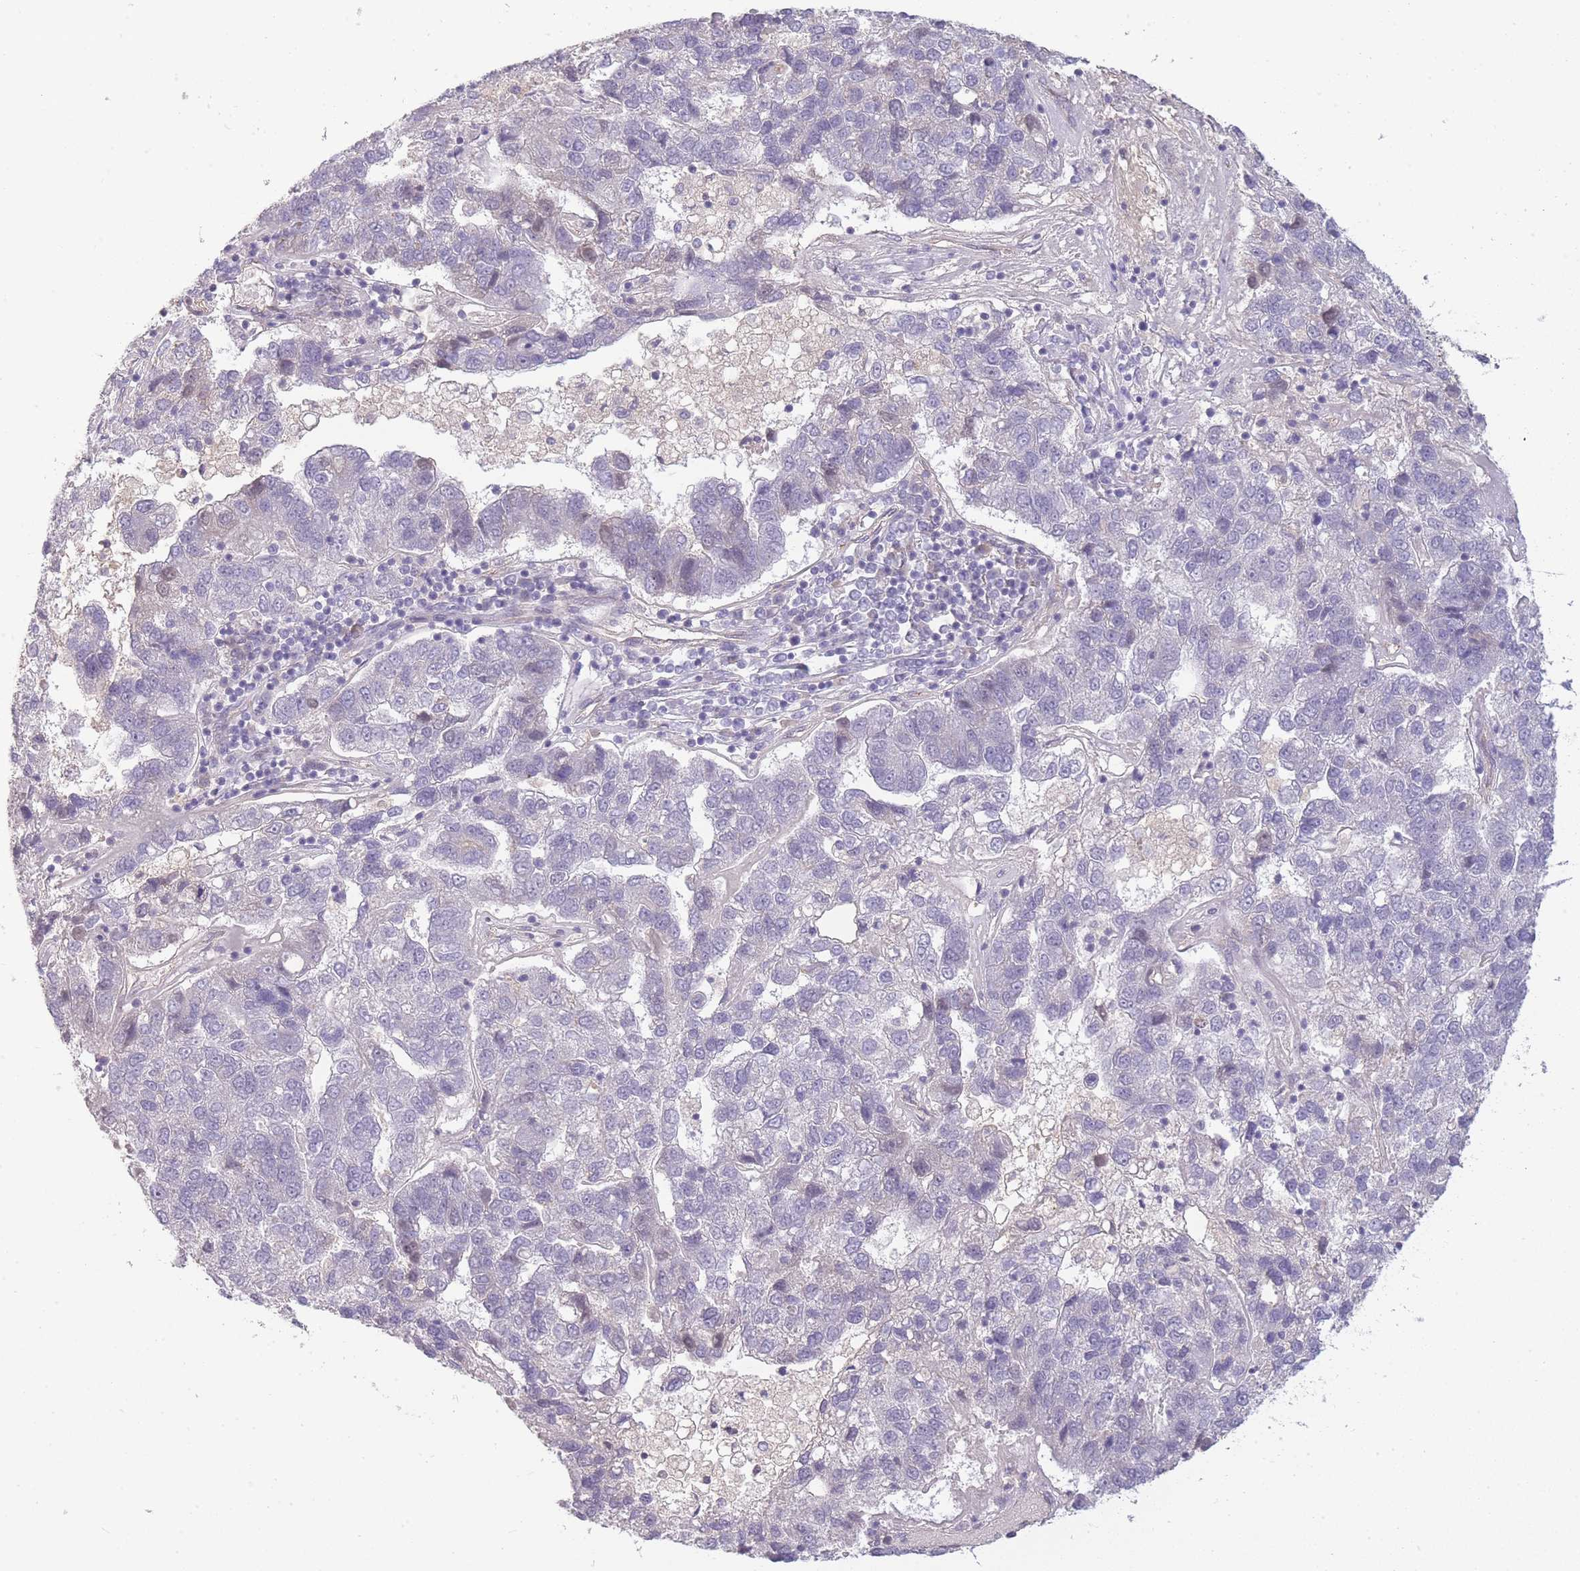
{"staining": {"intensity": "negative", "quantity": "none", "location": "none"}, "tissue": "pancreatic cancer", "cell_type": "Tumor cells", "image_type": "cancer", "snomed": [{"axis": "morphology", "description": "Adenocarcinoma, NOS"}, {"axis": "topography", "description": "Pancreas"}], "caption": "Human pancreatic cancer stained for a protein using immunohistochemistry (IHC) exhibits no positivity in tumor cells.", "gene": "SLC8A2", "patient": {"sex": "female", "age": 61}}